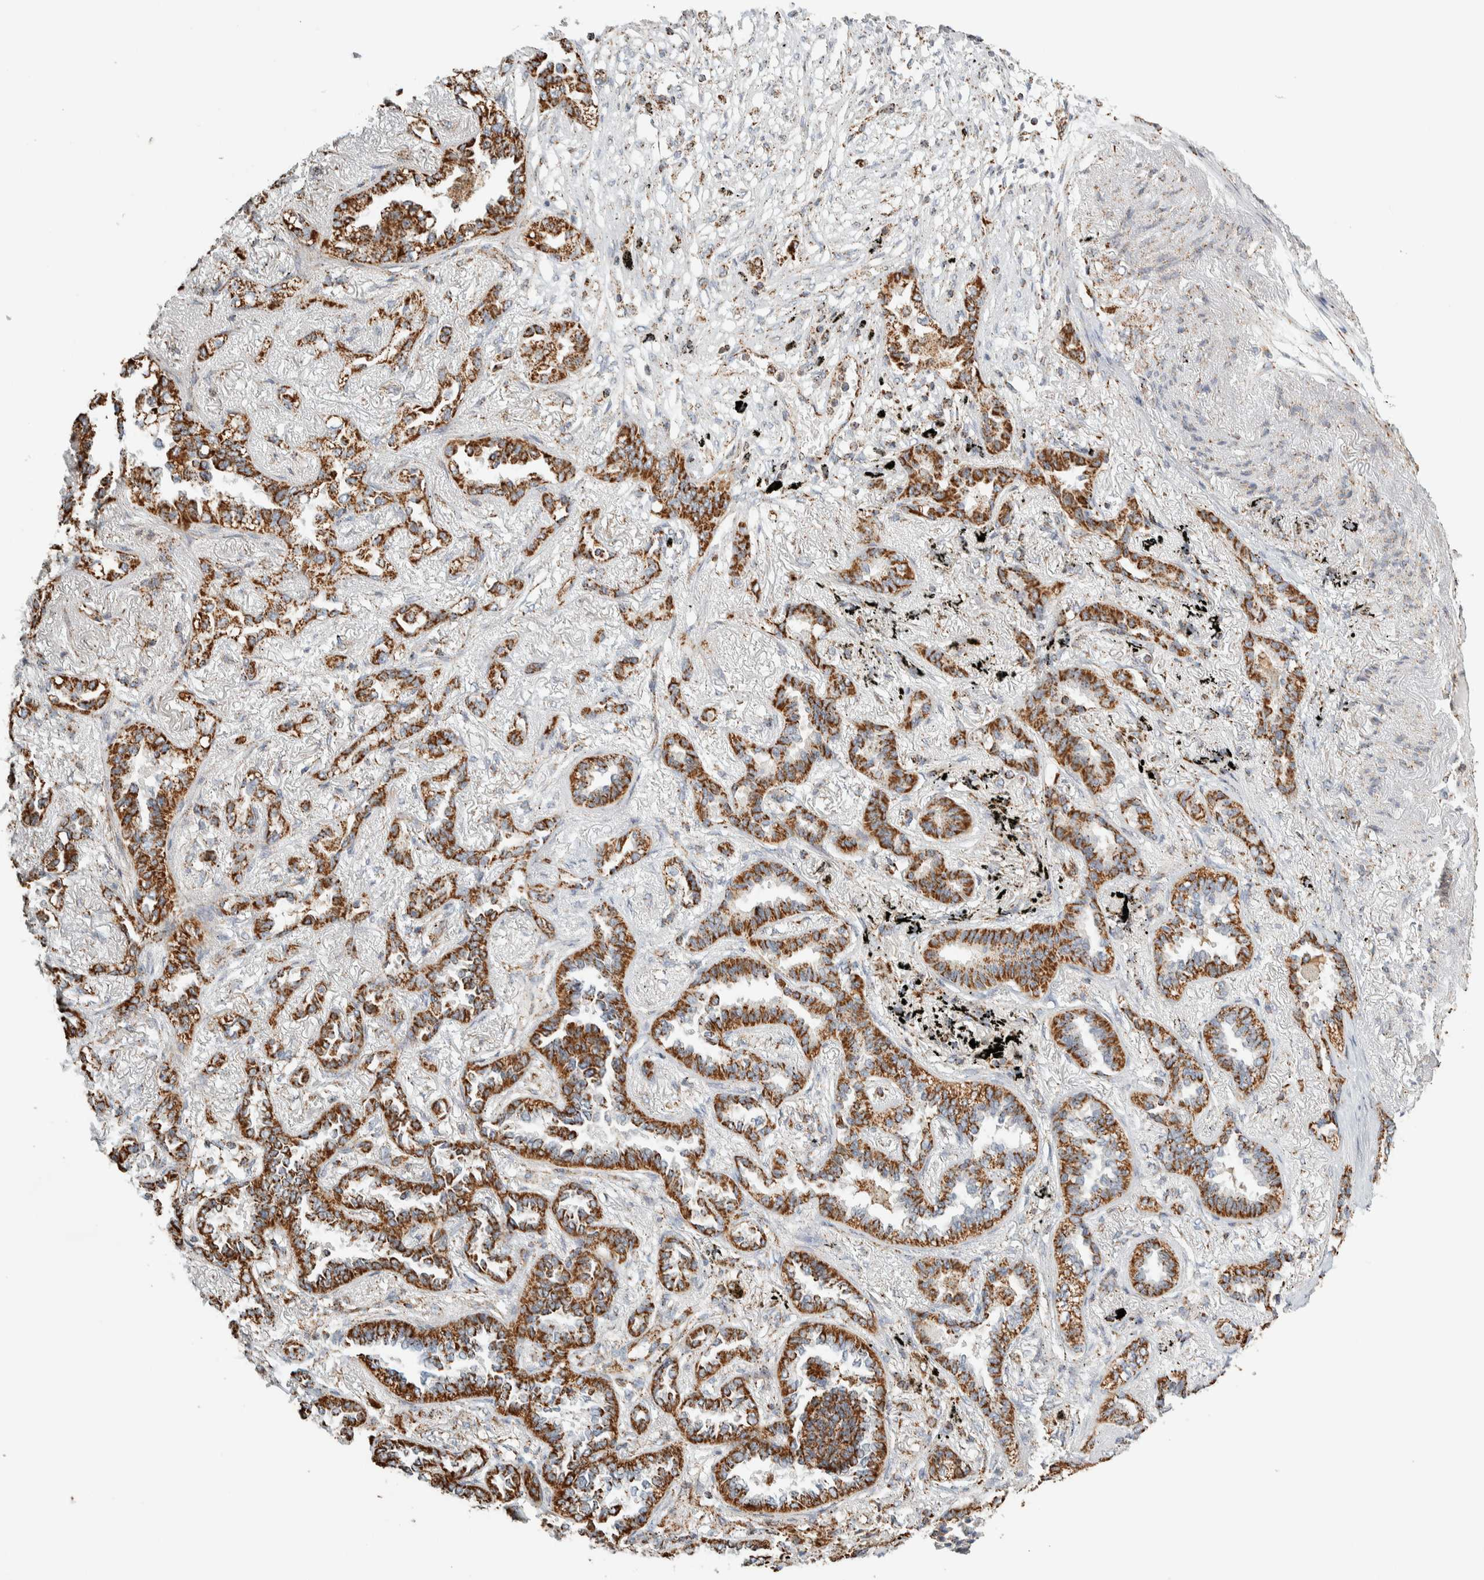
{"staining": {"intensity": "moderate", "quantity": ">75%", "location": "cytoplasmic/membranous"}, "tissue": "lung cancer", "cell_type": "Tumor cells", "image_type": "cancer", "snomed": [{"axis": "morphology", "description": "Adenocarcinoma, NOS"}, {"axis": "topography", "description": "Lung"}], "caption": "The immunohistochemical stain shows moderate cytoplasmic/membranous positivity in tumor cells of adenocarcinoma (lung) tissue.", "gene": "ZNF454", "patient": {"sex": "male", "age": 59}}